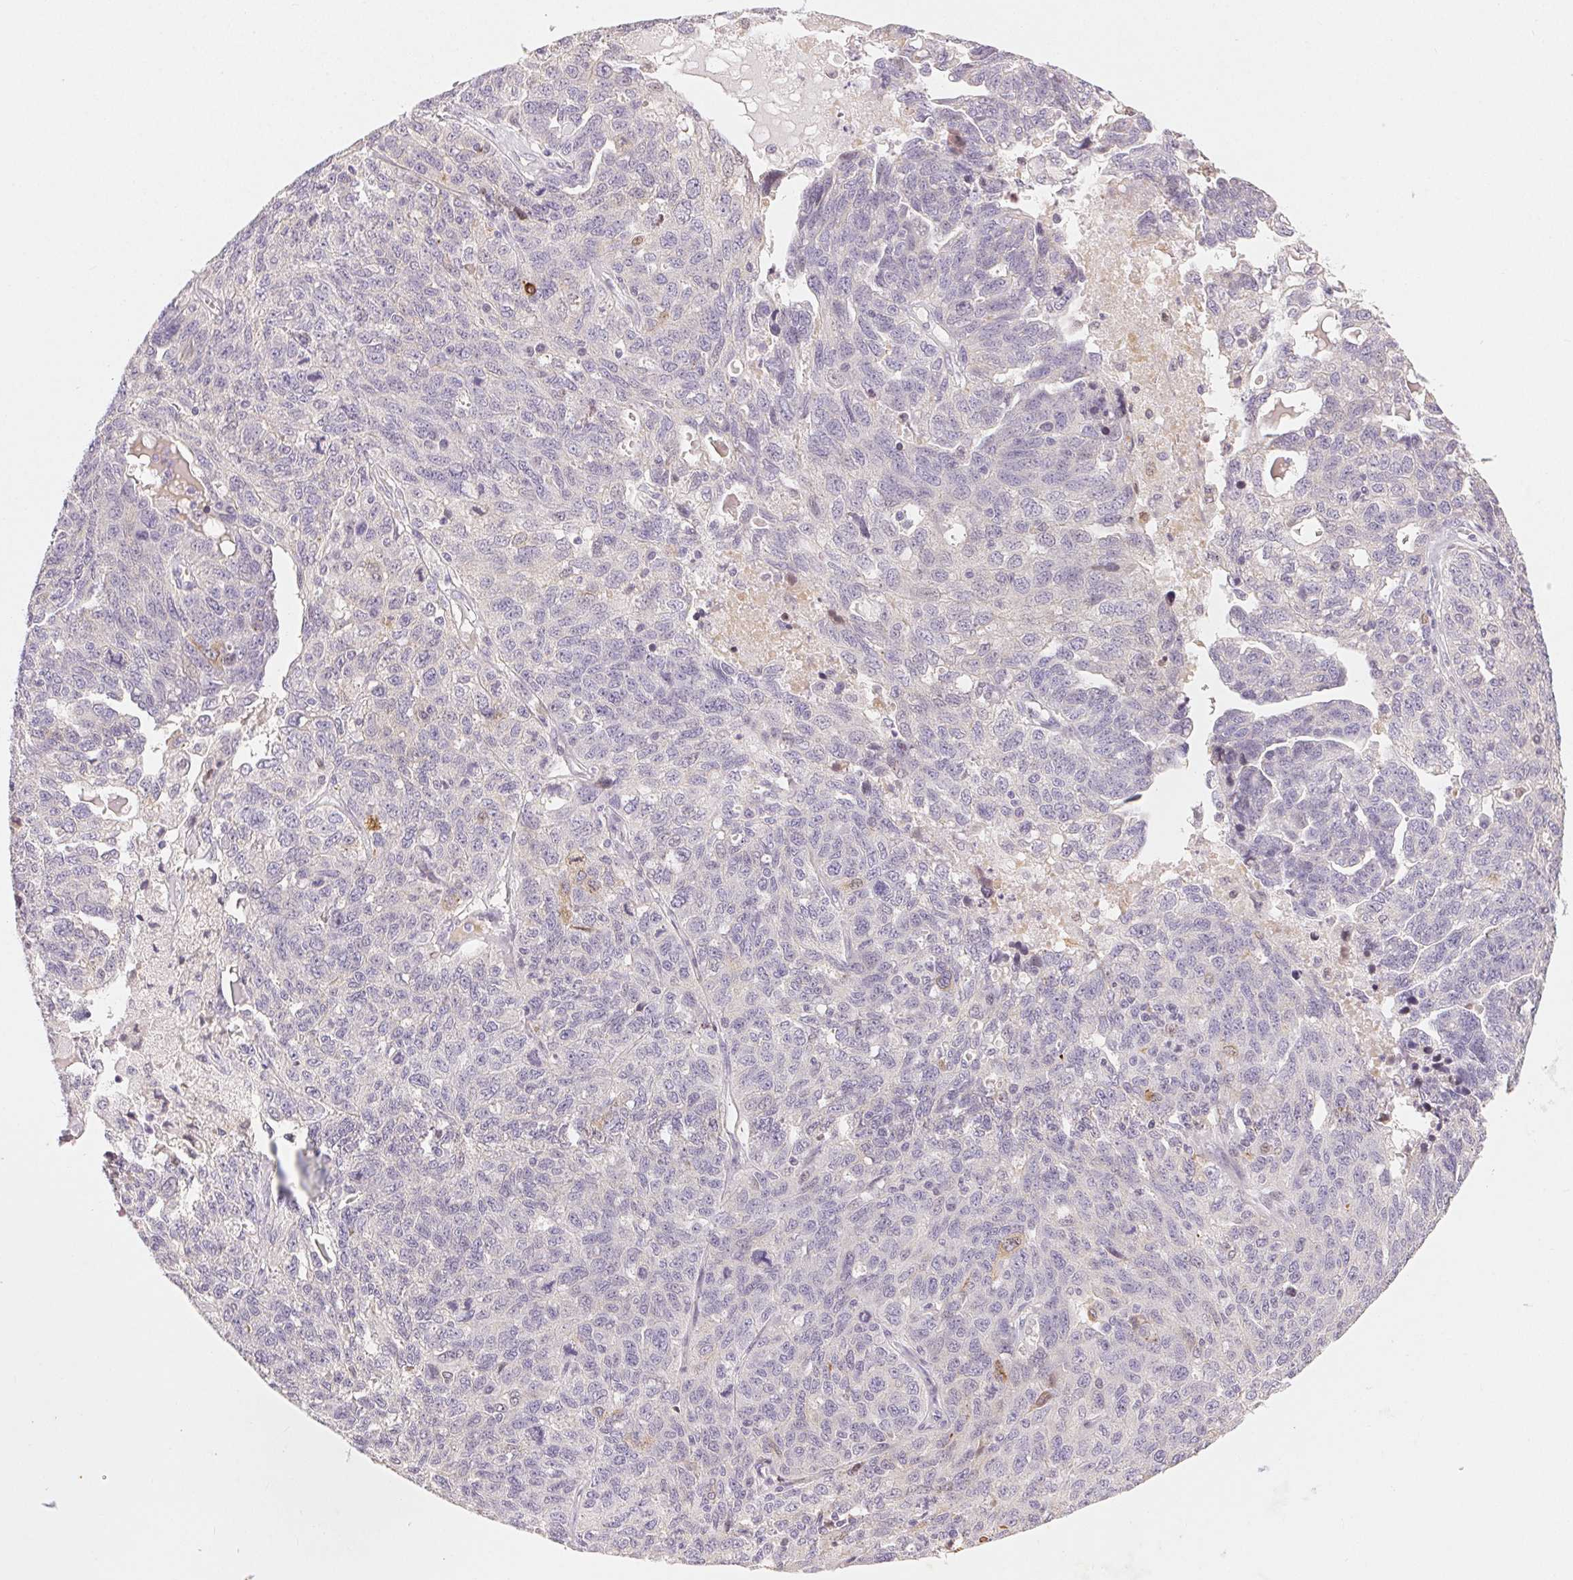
{"staining": {"intensity": "negative", "quantity": "none", "location": "none"}, "tissue": "ovarian cancer", "cell_type": "Tumor cells", "image_type": "cancer", "snomed": [{"axis": "morphology", "description": "Cystadenocarcinoma, serous, NOS"}, {"axis": "topography", "description": "Ovary"}], "caption": "A high-resolution histopathology image shows IHC staining of serous cystadenocarcinoma (ovarian), which demonstrates no significant positivity in tumor cells. Brightfield microscopy of immunohistochemistry stained with DAB (3,3'-diaminobenzidine) (brown) and hematoxylin (blue), captured at high magnification.", "gene": "RPGRIP1", "patient": {"sex": "female", "age": 71}}